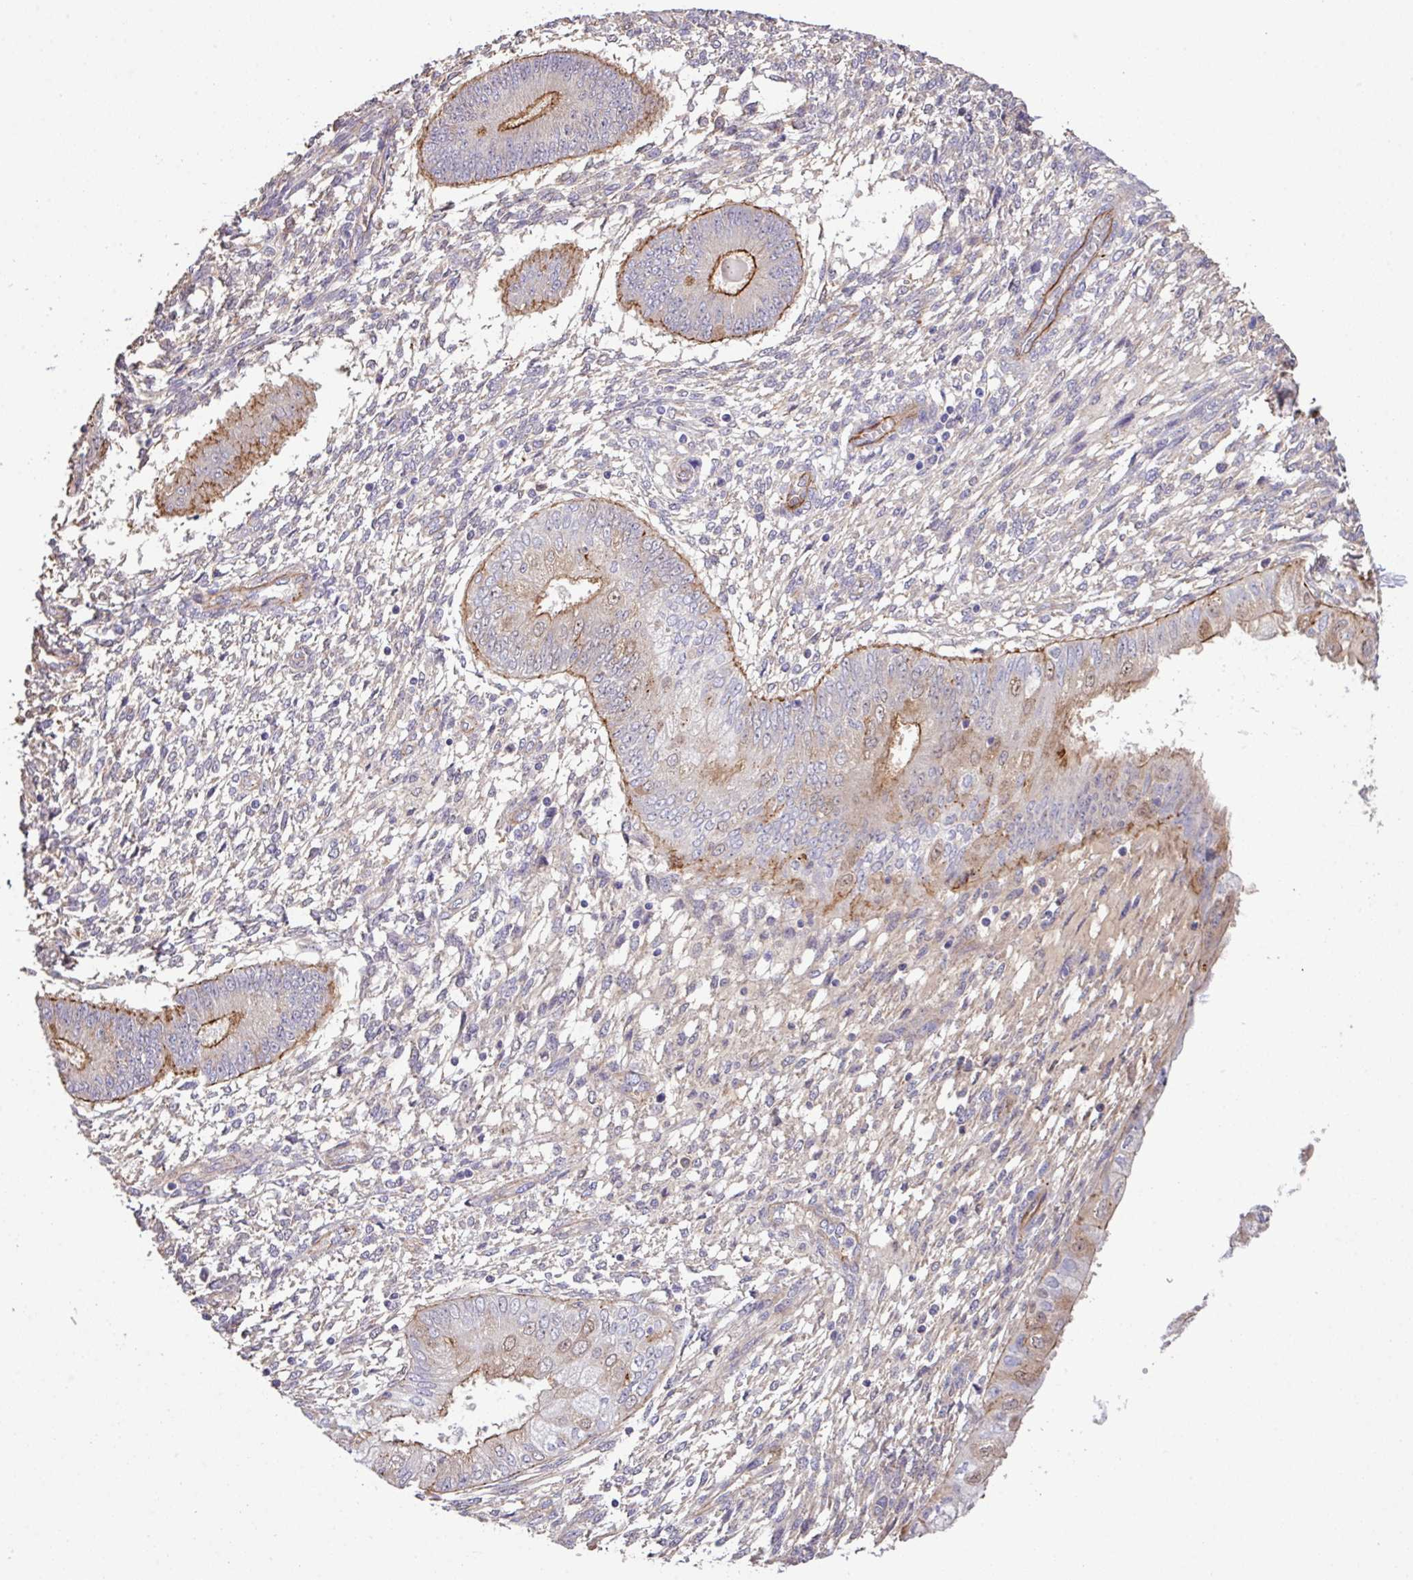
{"staining": {"intensity": "weak", "quantity": "25%-75%", "location": "cytoplasmic/membranous"}, "tissue": "endometrium", "cell_type": "Cells in endometrial stroma", "image_type": "normal", "snomed": [{"axis": "morphology", "description": "Normal tissue, NOS"}, {"axis": "topography", "description": "Endometrium"}], "caption": "Protein expression by IHC exhibits weak cytoplasmic/membranous expression in about 25%-75% of cells in endometrial stroma in benign endometrium.", "gene": "LRRC53", "patient": {"sex": "female", "age": 49}}